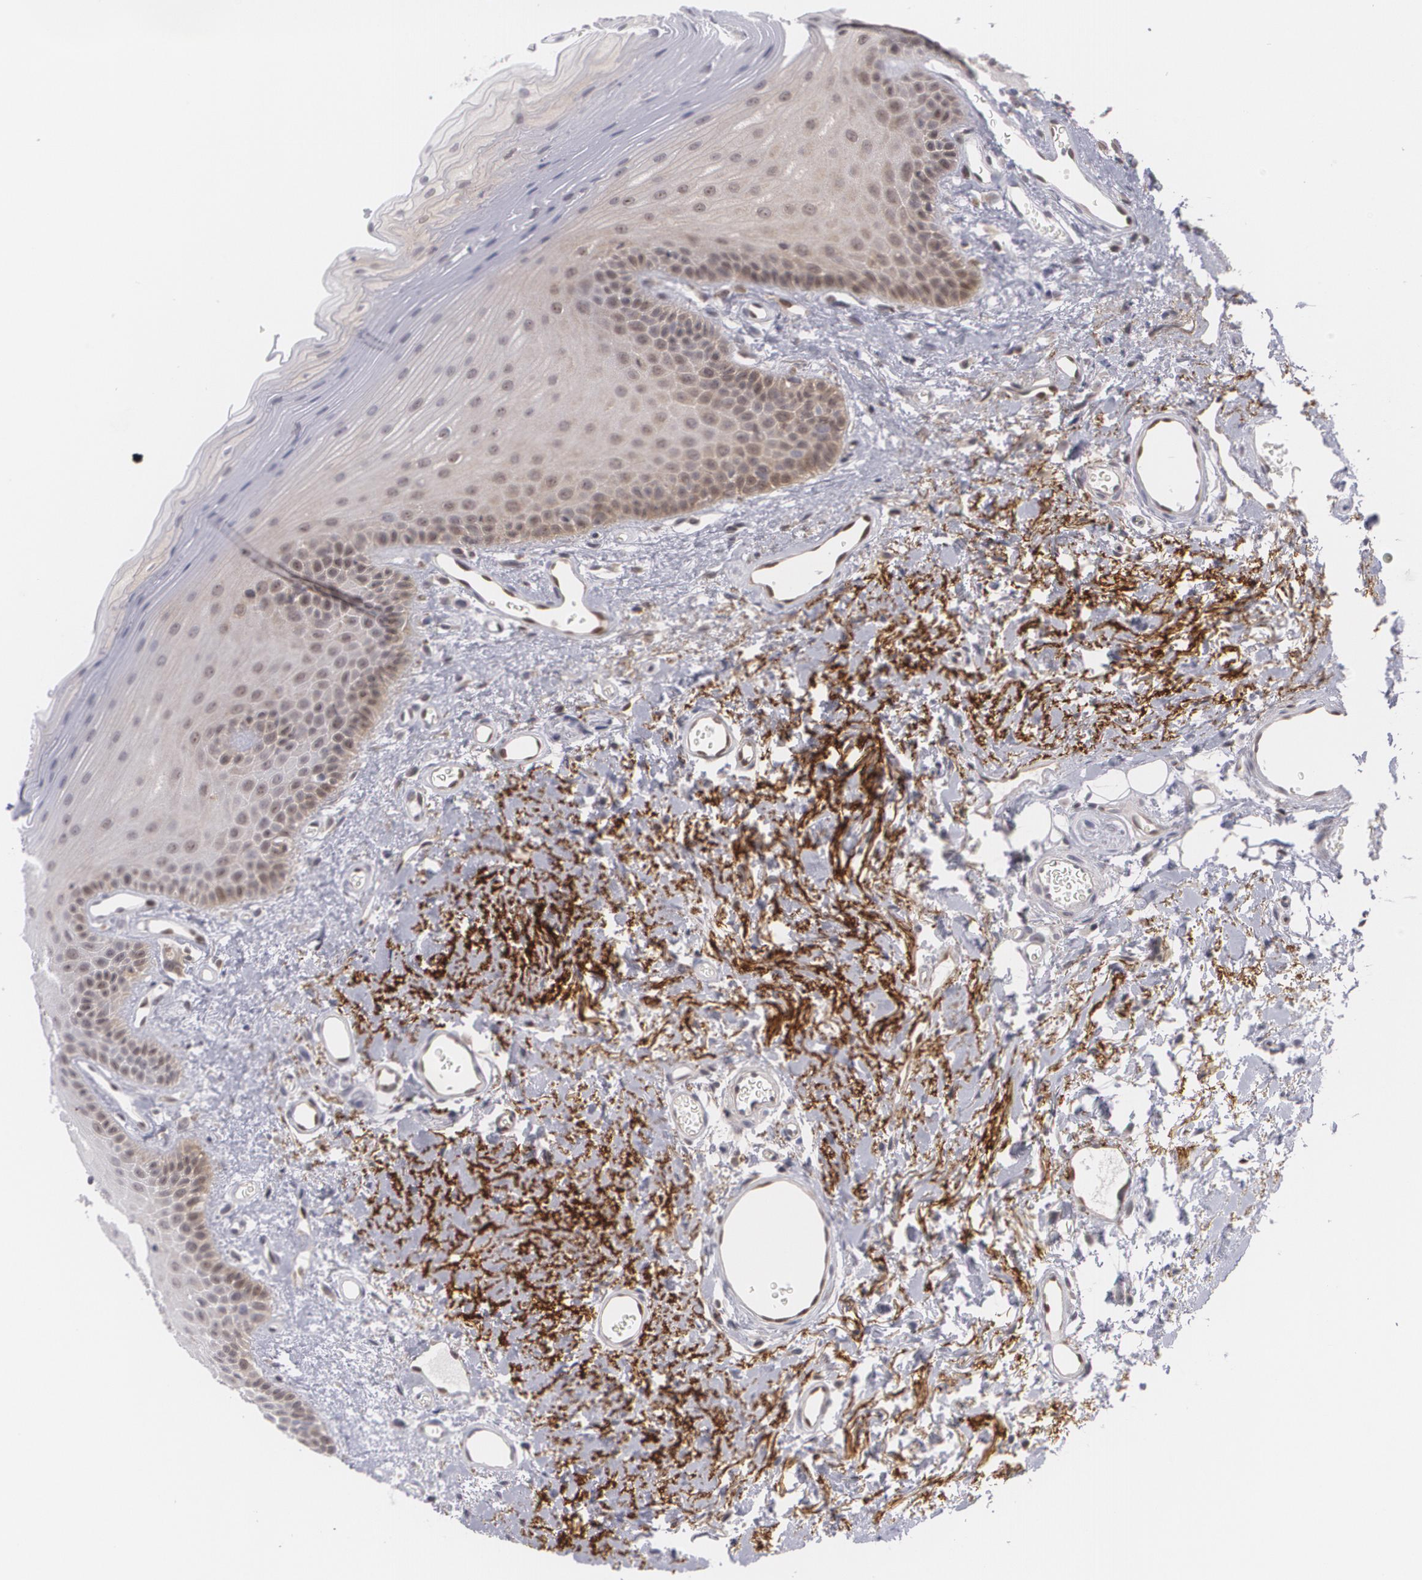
{"staining": {"intensity": "weak", "quantity": "25%-75%", "location": "cytoplasmic/membranous"}, "tissue": "oral mucosa", "cell_type": "Squamous epithelial cells", "image_type": "normal", "snomed": [{"axis": "morphology", "description": "Normal tissue, NOS"}, {"axis": "topography", "description": "Oral tissue"}], "caption": "IHC (DAB) staining of normal oral mucosa demonstrates weak cytoplasmic/membranous protein staining in about 25%-75% of squamous epithelial cells.", "gene": "BCL10", "patient": {"sex": "male", "age": 52}}